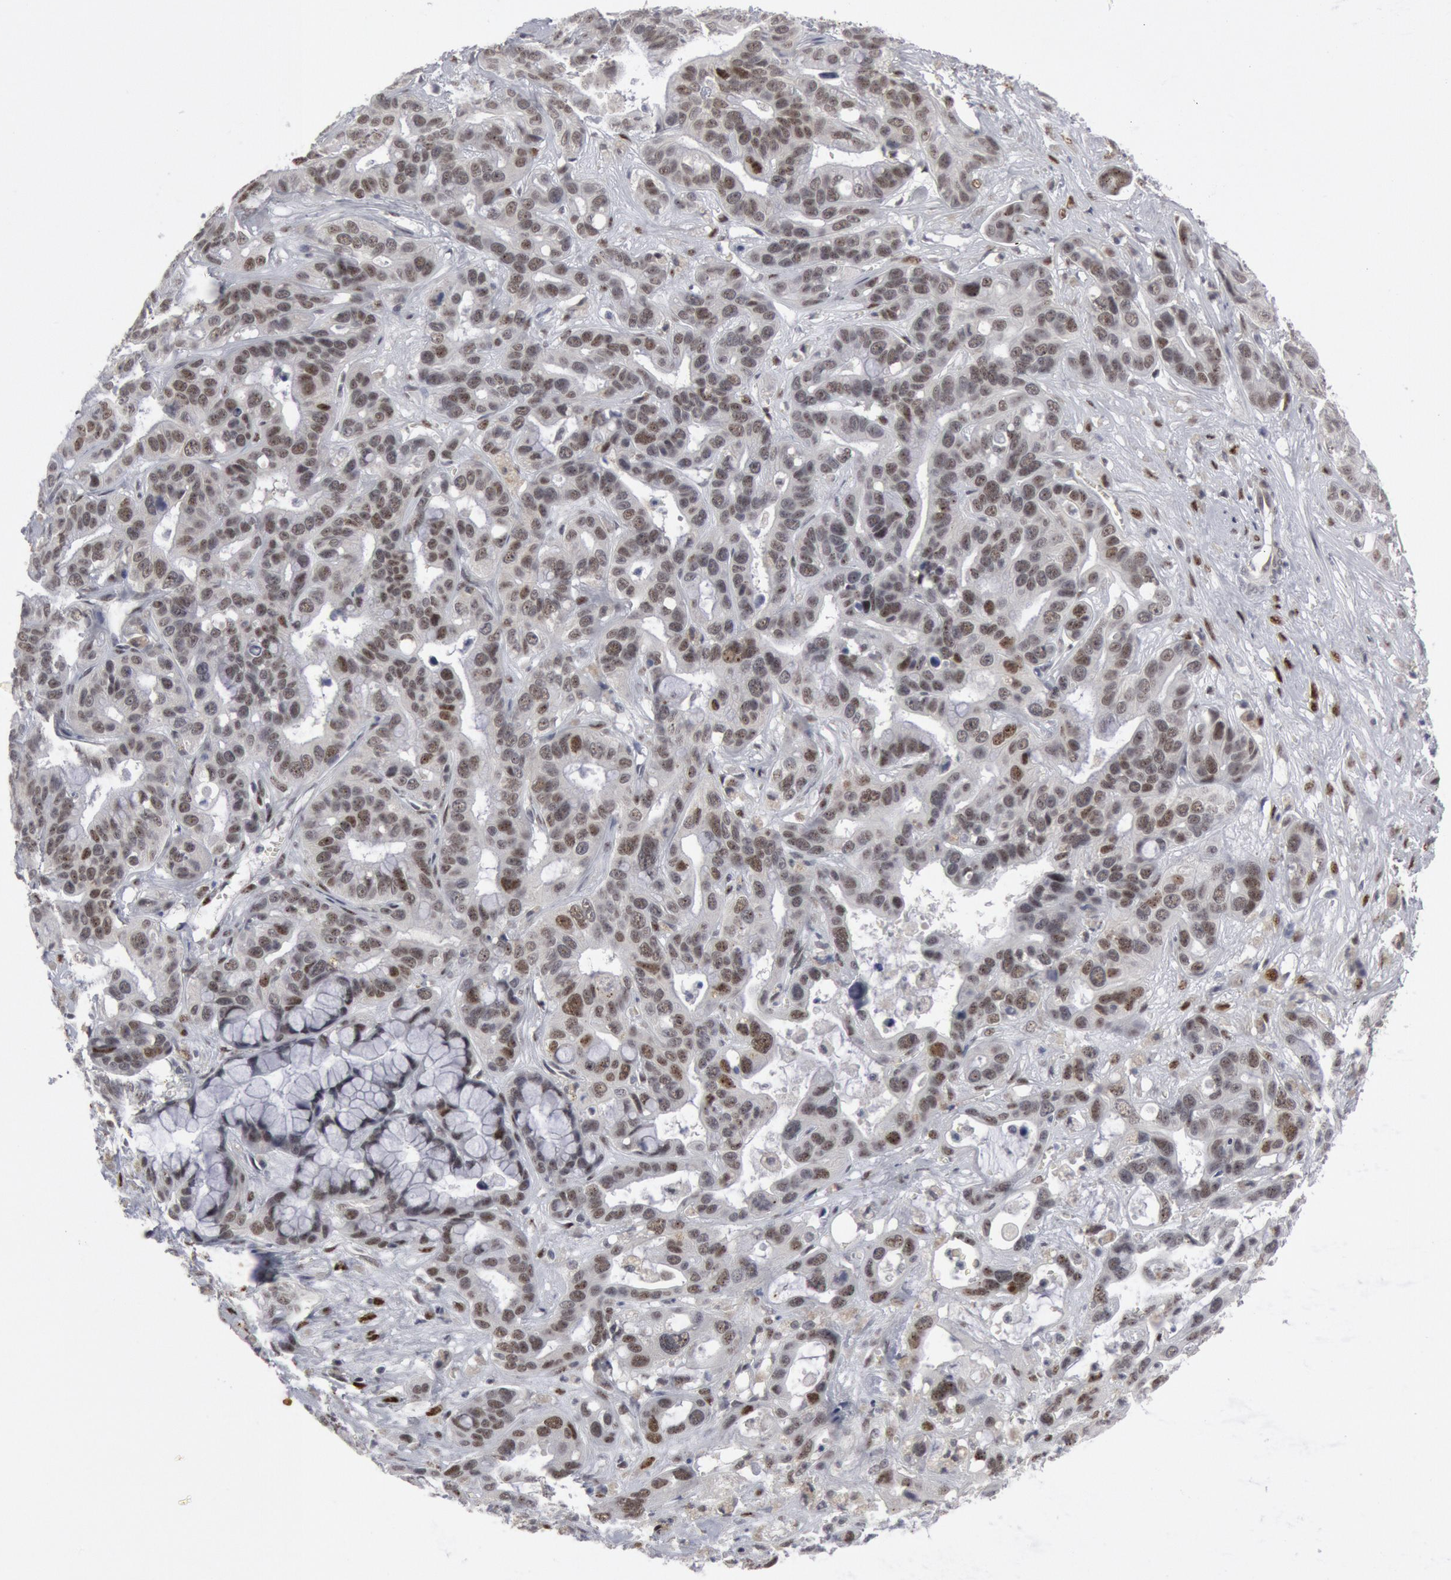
{"staining": {"intensity": "weak", "quantity": "25%-75%", "location": "nuclear"}, "tissue": "liver cancer", "cell_type": "Tumor cells", "image_type": "cancer", "snomed": [{"axis": "morphology", "description": "Cholangiocarcinoma"}, {"axis": "topography", "description": "Liver"}], "caption": "IHC (DAB (3,3'-diaminobenzidine)) staining of human liver cancer displays weak nuclear protein staining in approximately 25%-75% of tumor cells.", "gene": "FOXO1", "patient": {"sex": "female", "age": 65}}